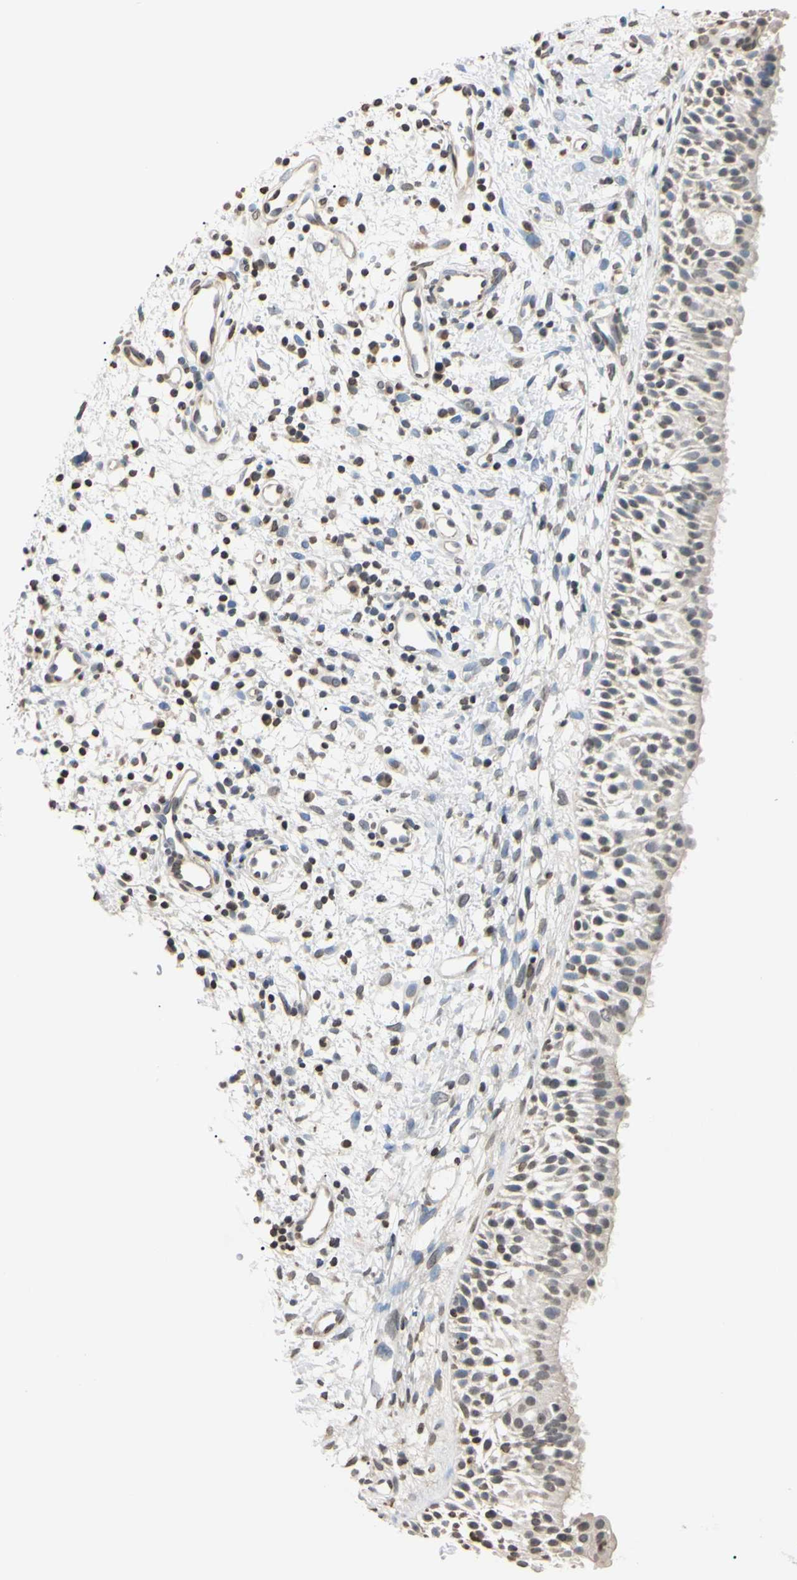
{"staining": {"intensity": "moderate", "quantity": "25%-75%", "location": "nuclear"}, "tissue": "nasopharynx", "cell_type": "Respiratory epithelial cells", "image_type": "normal", "snomed": [{"axis": "morphology", "description": "Normal tissue, NOS"}, {"axis": "topography", "description": "Nasopharynx"}], "caption": "Respiratory epithelial cells show medium levels of moderate nuclear expression in about 25%-75% of cells in unremarkable nasopharynx. (Stains: DAB in brown, nuclei in blue, Microscopy: brightfield microscopy at high magnification).", "gene": "CDC45", "patient": {"sex": "male", "age": 22}}